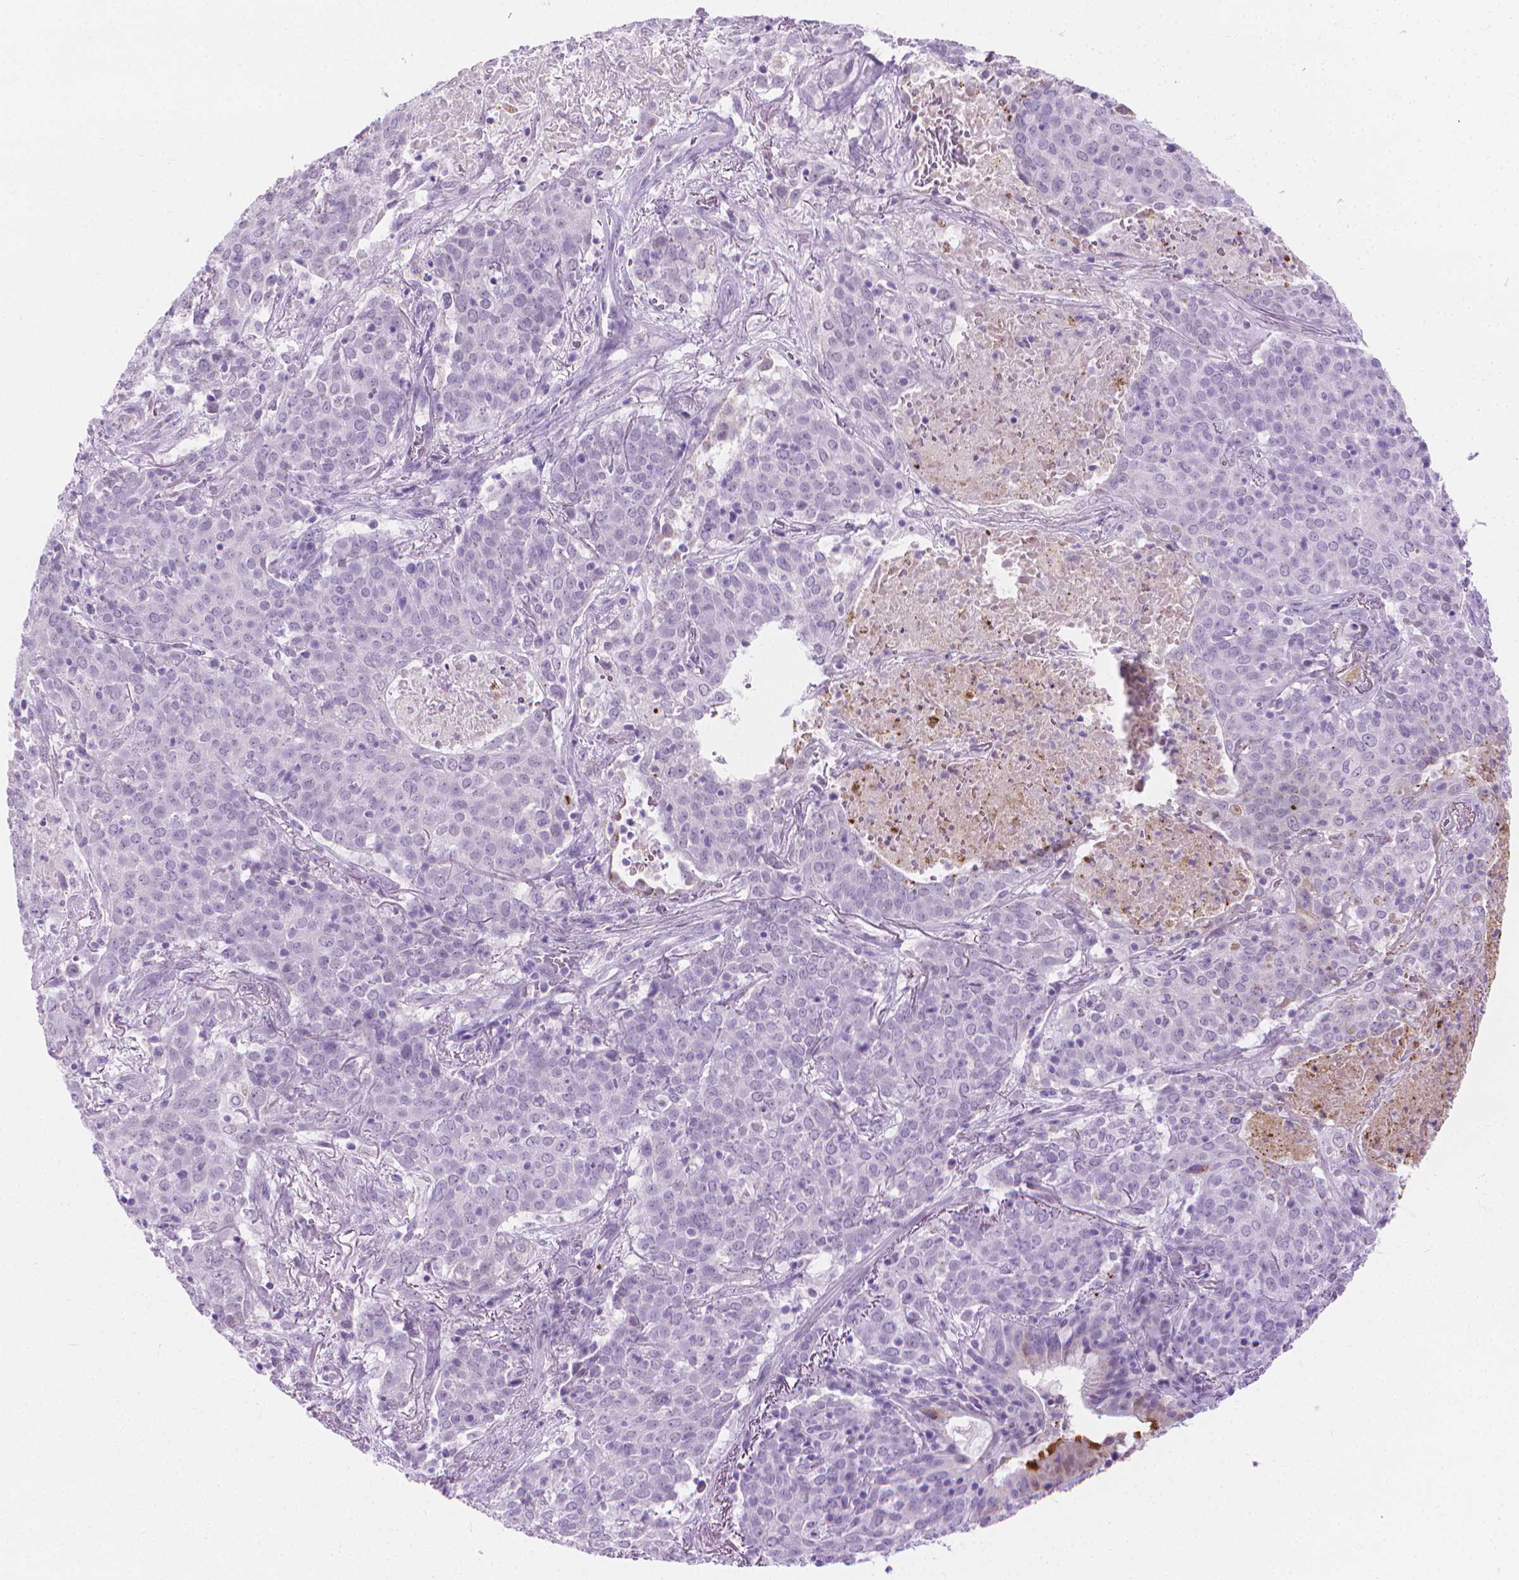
{"staining": {"intensity": "negative", "quantity": "none", "location": "none"}, "tissue": "lung cancer", "cell_type": "Tumor cells", "image_type": "cancer", "snomed": [{"axis": "morphology", "description": "Squamous cell carcinoma, NOS"}, {"axis": "topography", "description": "Lung"}], "caption": "Immunohistochemical staining of lung cancer reveals no significant staining in tumor cells.", "gene": "CFAP52", "patient": {"sex": "male", "age": 82}}